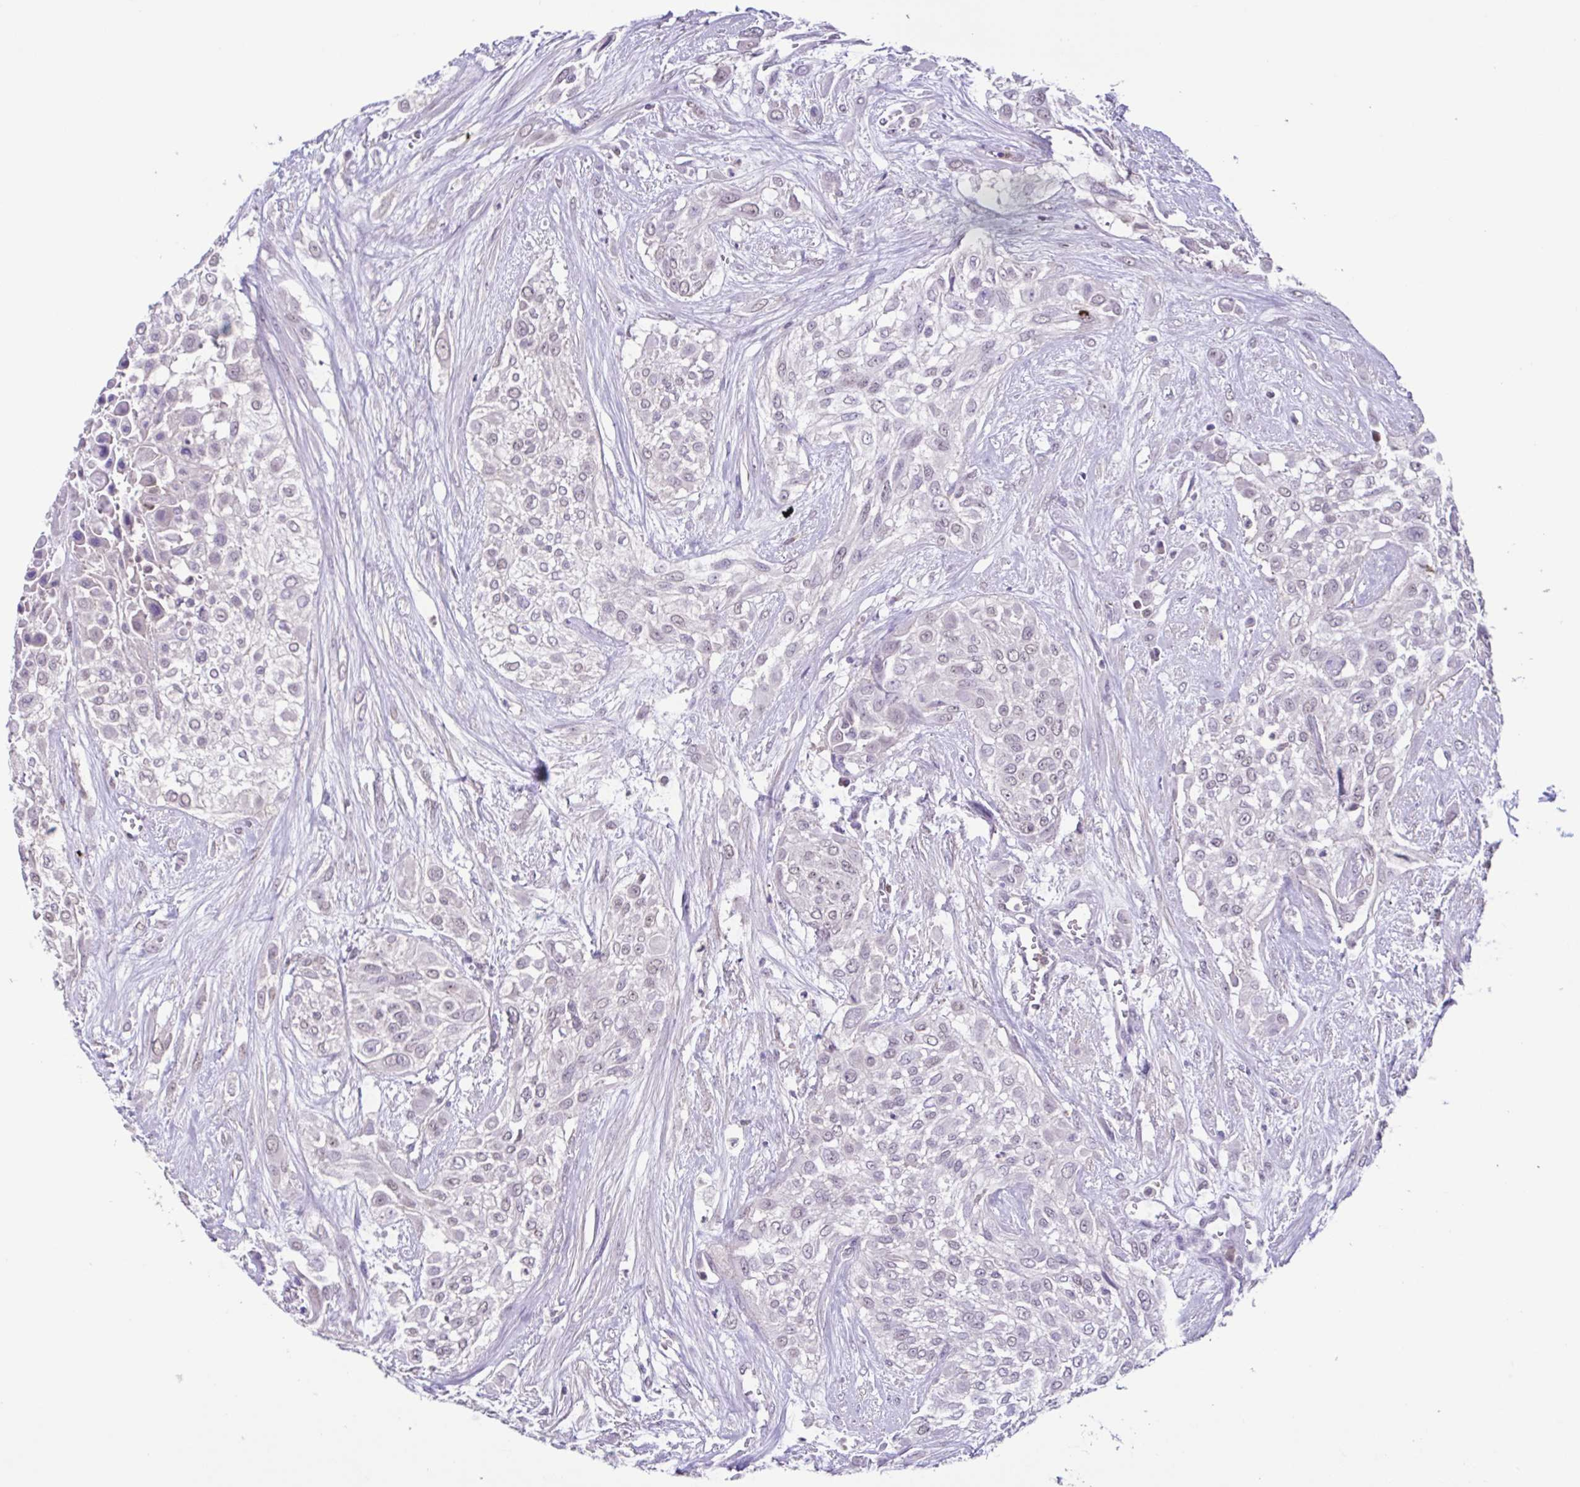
{"staining": {"intensity": "negative", "quantity": "none", "location": "none"}, "tissue": "urothelial cancer", "cell_type": "Tumor cells", "image_type": "cancer", "snomed": [{"axis": "morphology", "description": "Urothelial carcinoma, High grade"}, {"axis": "topography", "description": "Urinary bladder"}], "caption": "Tumor cells are negative for protein expression in human urothelial cancer. The staining was performed using DAB (3,3'-diaminobenzidine) to visualize the protein expression in brown, while the nuclei were stained in blue with hematoxylin (Magnification: 20x).", "gene": "ACTRT3", "patient": {"sex": "male", "age": 57}}